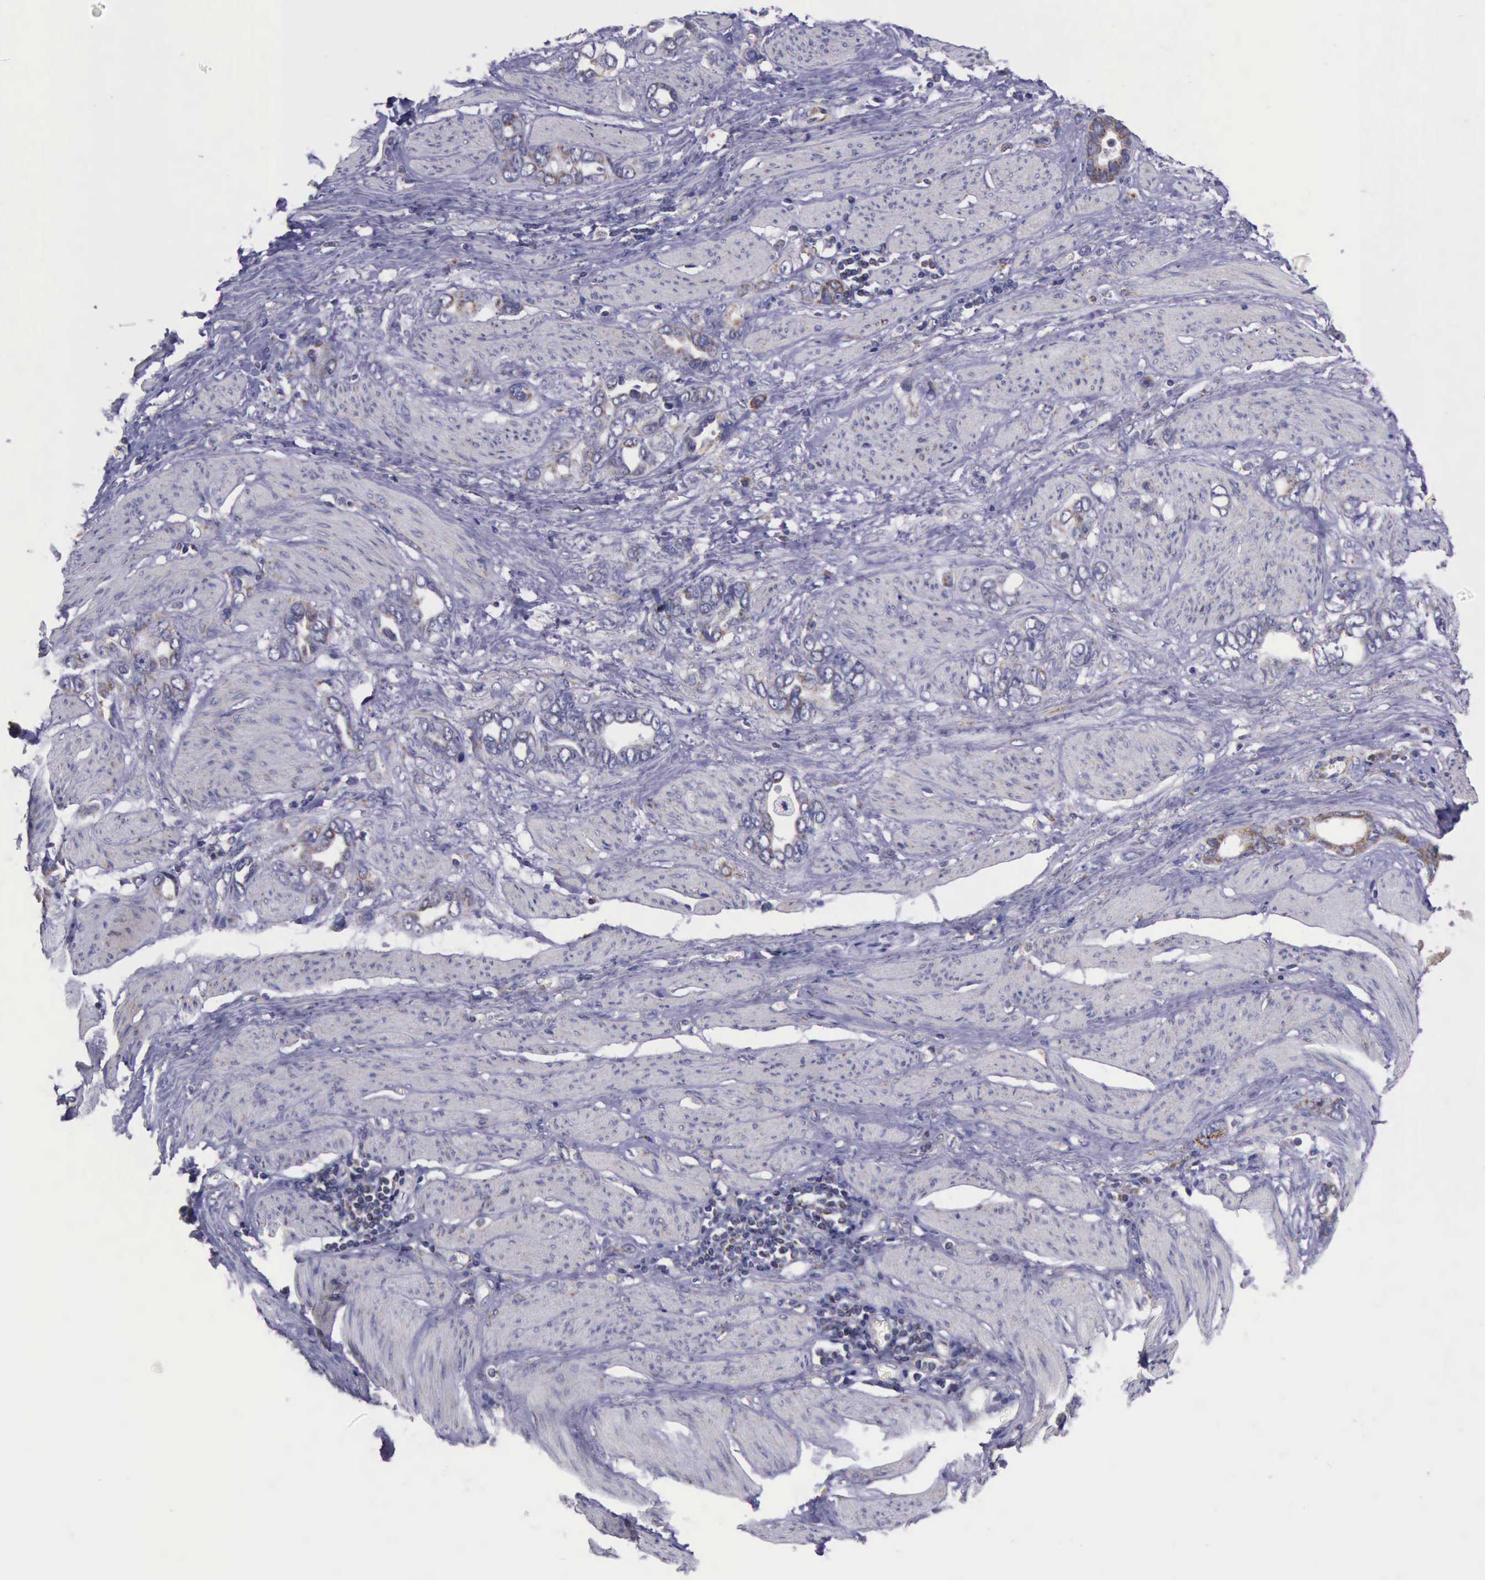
{"staining": {"intensity": "weak", "quantity": "25%-75%", "location": "cytoplasmic/membranous"}, "tissue": "stomach cancer", "cell_type": "Tumor cells", "image_type": "cancer", "snomed": [{"axis": "morphology", "description": "Adenocarcinoma, NOS"}, {"axis": "topography", "description": "Stomach"}], "caption": "Immunohistochemistry micrograph of stomach adenocarcinoma stained for a protein (brown), which exhibits low levels of weak cytoplasmic/membranous expression in about 25%-75% of tumor cells.", "gene": "TXN2", "patient": {"sex": "male", "age": 78}}